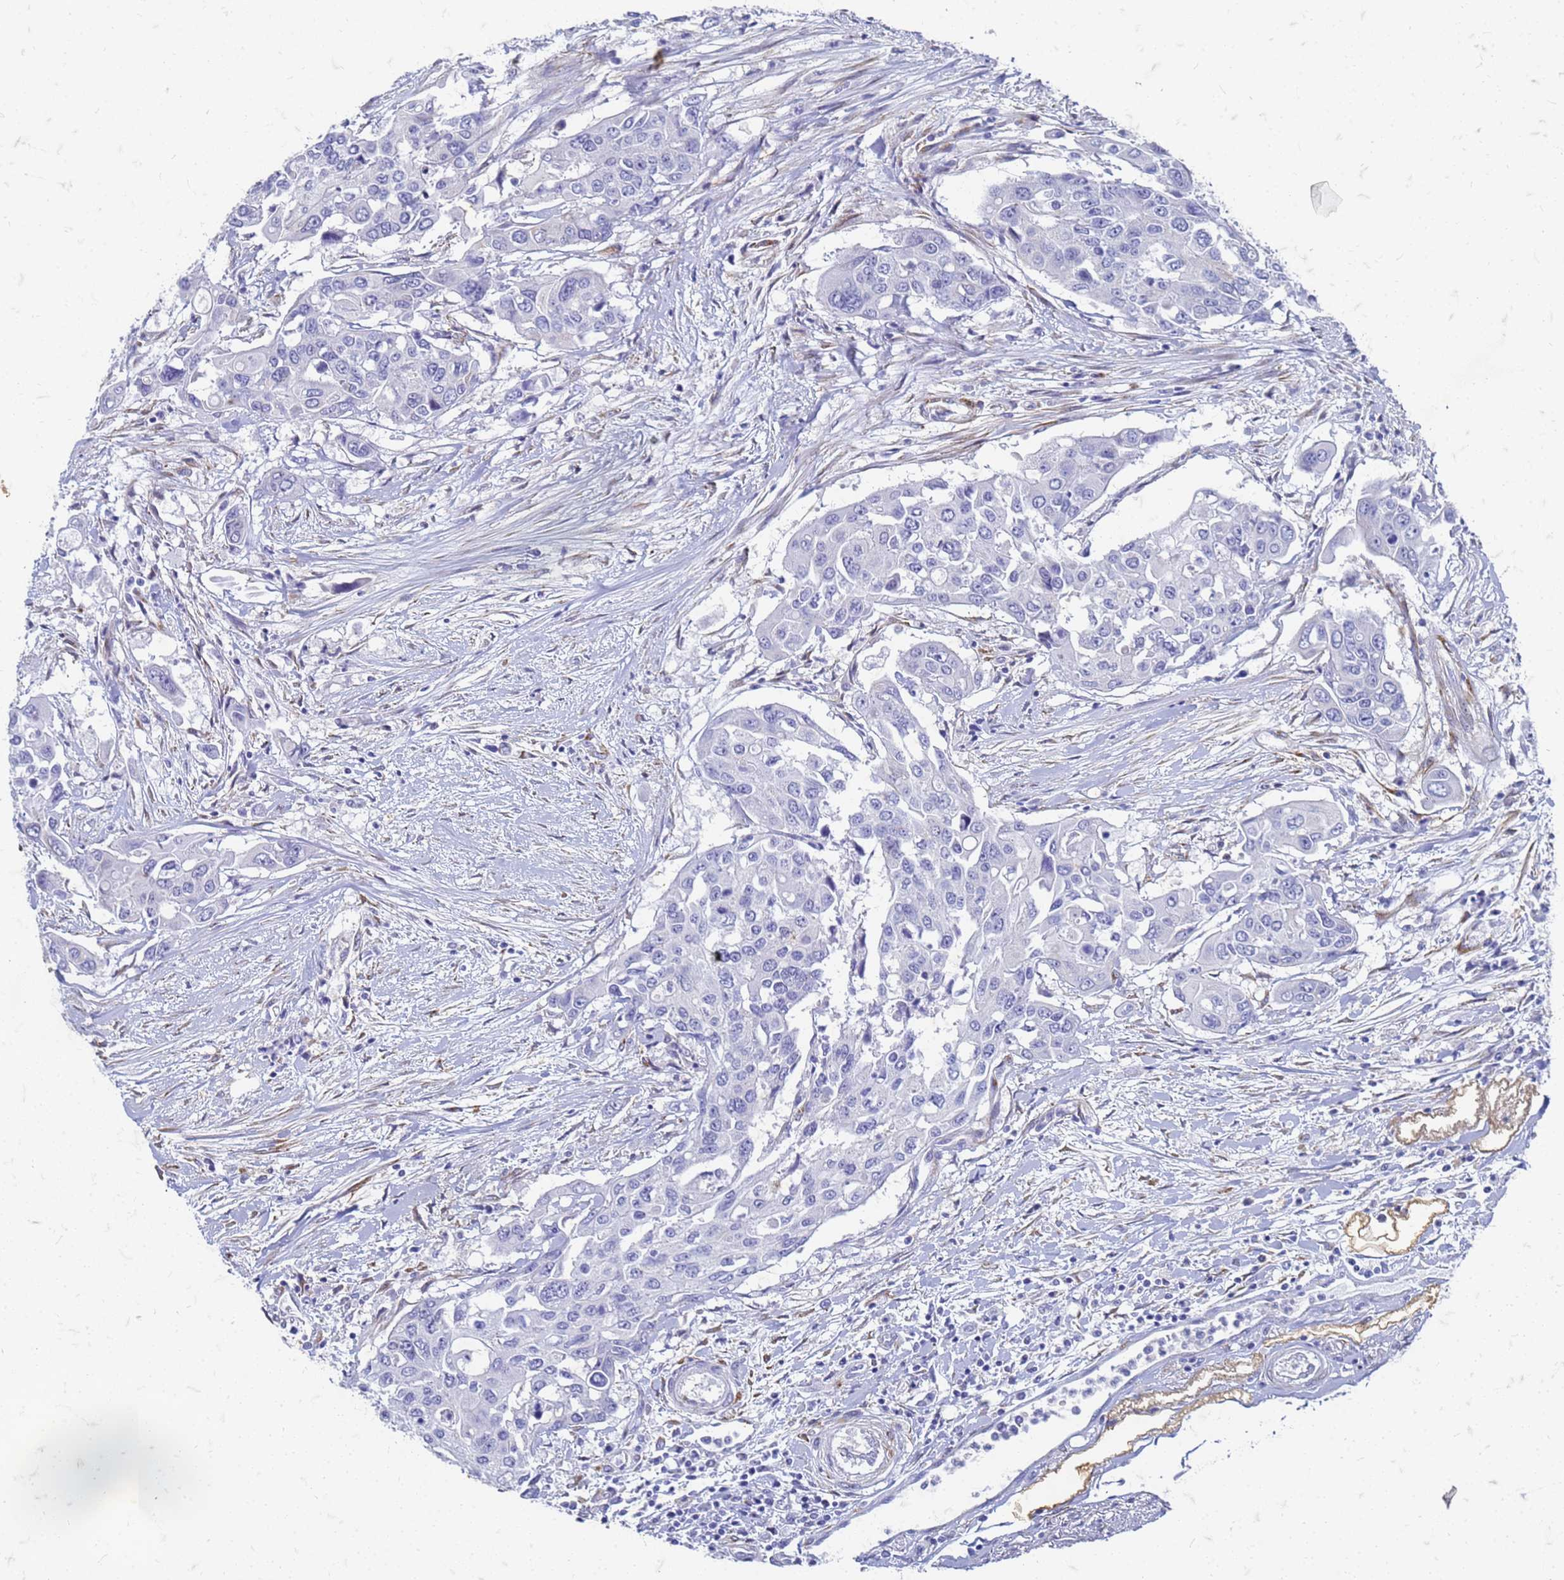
{"staining": {"intensity": "negative", "quantity": "none", "location": "none"}, "tissue": "colorectal cancer", "cell_type": "Tumor cells", "image_type": "cancer", "snomed": [{"axis": "morphology", "description": "Adenocarcinoma, NOS"}, {"axis": "topography", "description": "Colon"}], "caption": "Image shows no protein expression in tumor cells of colorectal adenocarcinoma tissue.", "gene": "TRIM64B", "patient": {"sex": "male", "age": 77}}